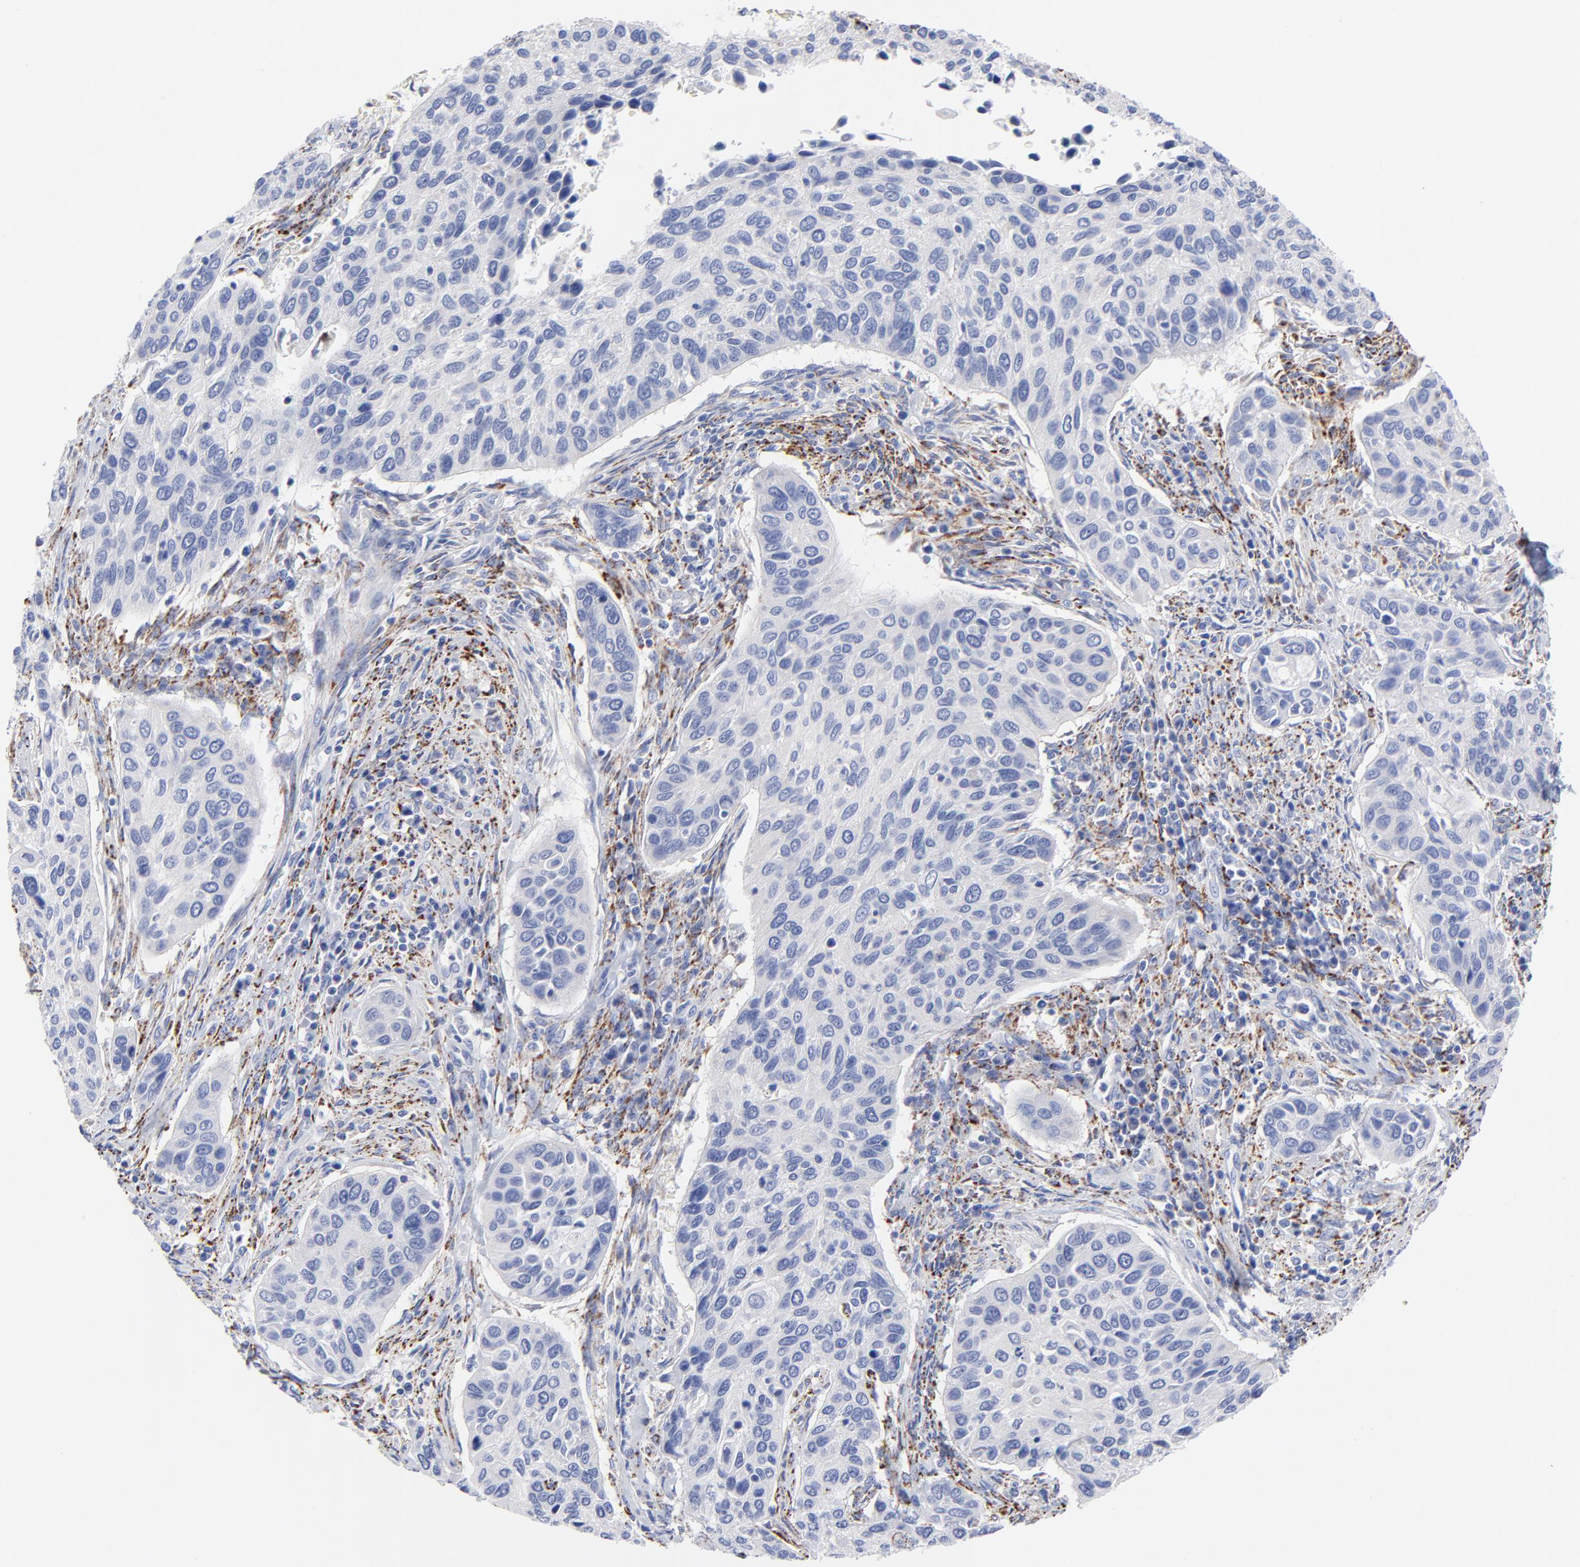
{"staining": {"intensity": "negative", "quantity": "none", "location": "none"}, "tissue": "cervical cancer", "cell_type": "Tumor cells", "image_type": "cancer", "snomed": [{"axis": "morphology", "description": "Squamous cell carcinoma, NOS"}, {"axis": "topography", "description": "Cervix"}], "caption": "This is an immunohistochemistry (IHC) photomicrograph of cervical cancer. There is no expression in tumor cells.", "gene": "FBXO10", "patient": {"sex": "female", "age": 57}}